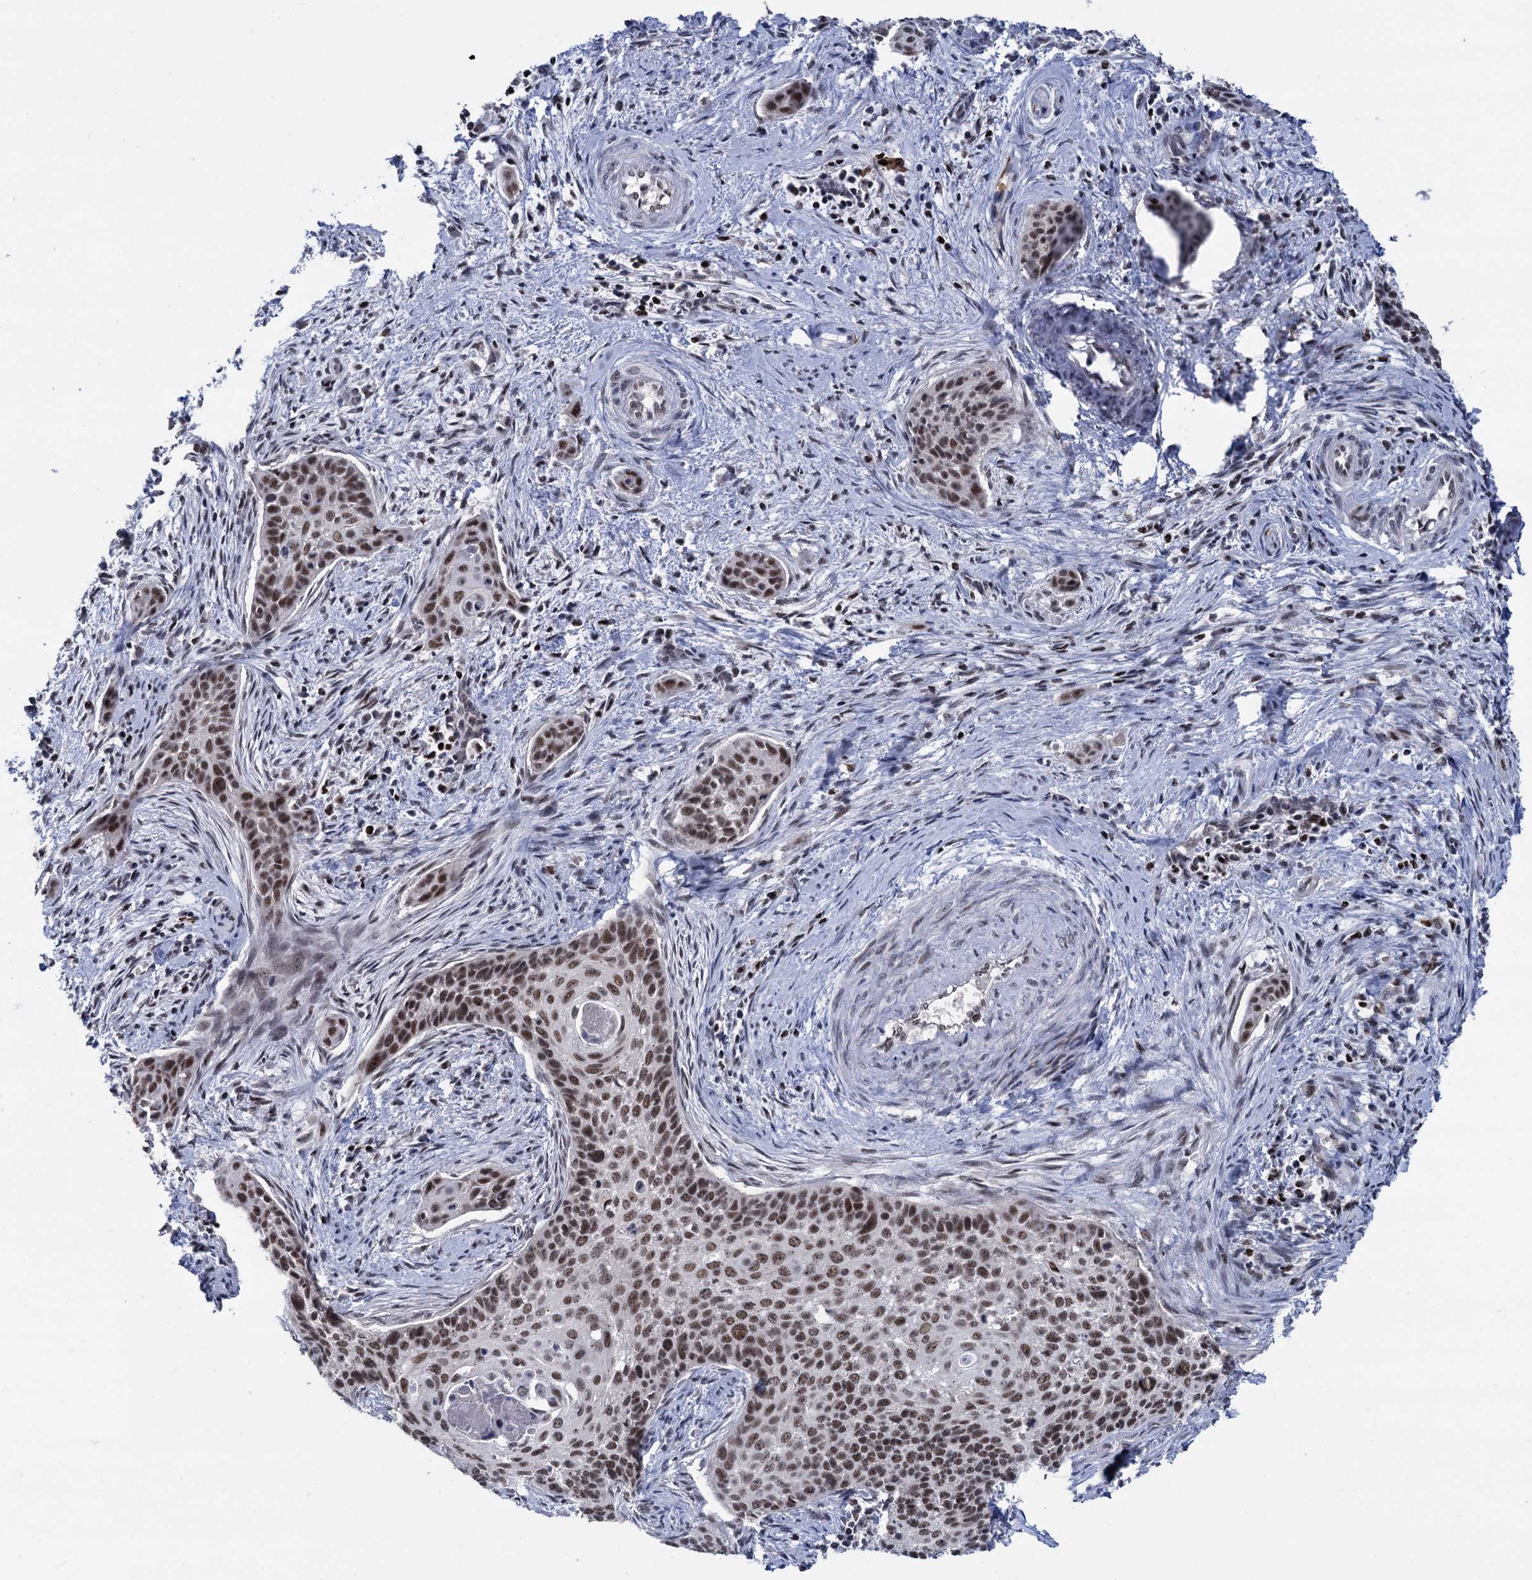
{"staining": {"intensity": "moderate", "quantity": ">75%", "location": "nuclear"}, "tissue": "cervical cancer", "cell_type": "Tumor cells", "image_type": "cancer", "snomed": [{"axis": "morphology", "description": "Squamous cell carcinoma, NOS"}, {"axis": "topography", "description": "Cervix"}], "caption": "Immunohistochemistry image of squamous cell carcinoma (cervical) stained for a protein (brown), which shows medium levels of moderate nuclear staining in about >75% of tumor cells.", "gene": "ZCCHC10", "patient": {"sex": "female", "age": 33}}